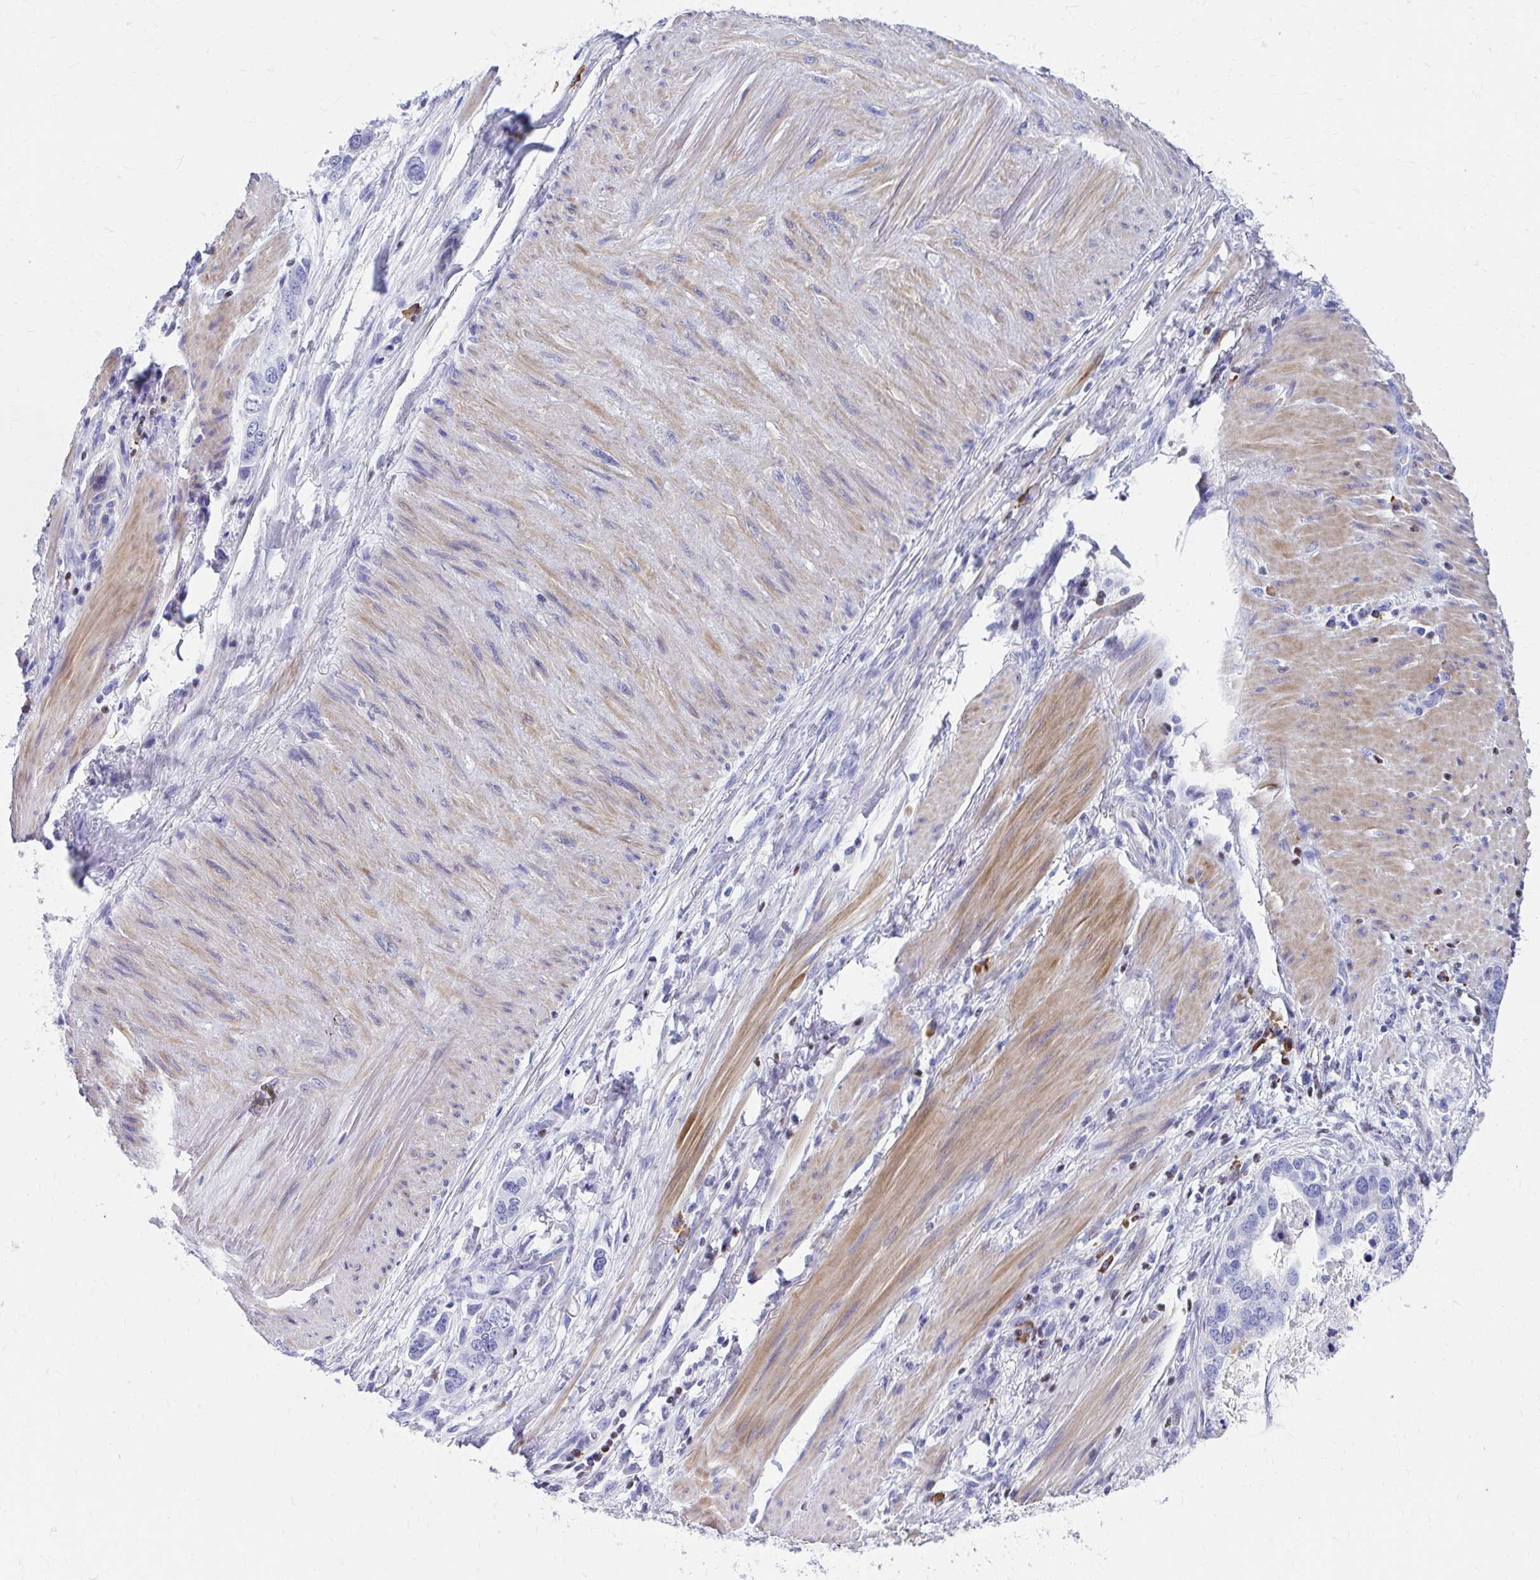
{"staining": {"intensity": "negative", "quantity": "none", "location": "none"}, "tissue": "stomach cancer", "cell_type": "Tumor cells", "image_type": "cancer", "snomed": [{"axis": "morphology", "description": "Adenocarcinoma, NOS"}, {"axis": "topography", "description": "Stomach, lower"}], "caption": "An image of human stomach cancer (adenocarcinoma) is negative for staining in tumor cells.", "gene": "RUNX3", "patient": {"sex": "female", "age": 93}}